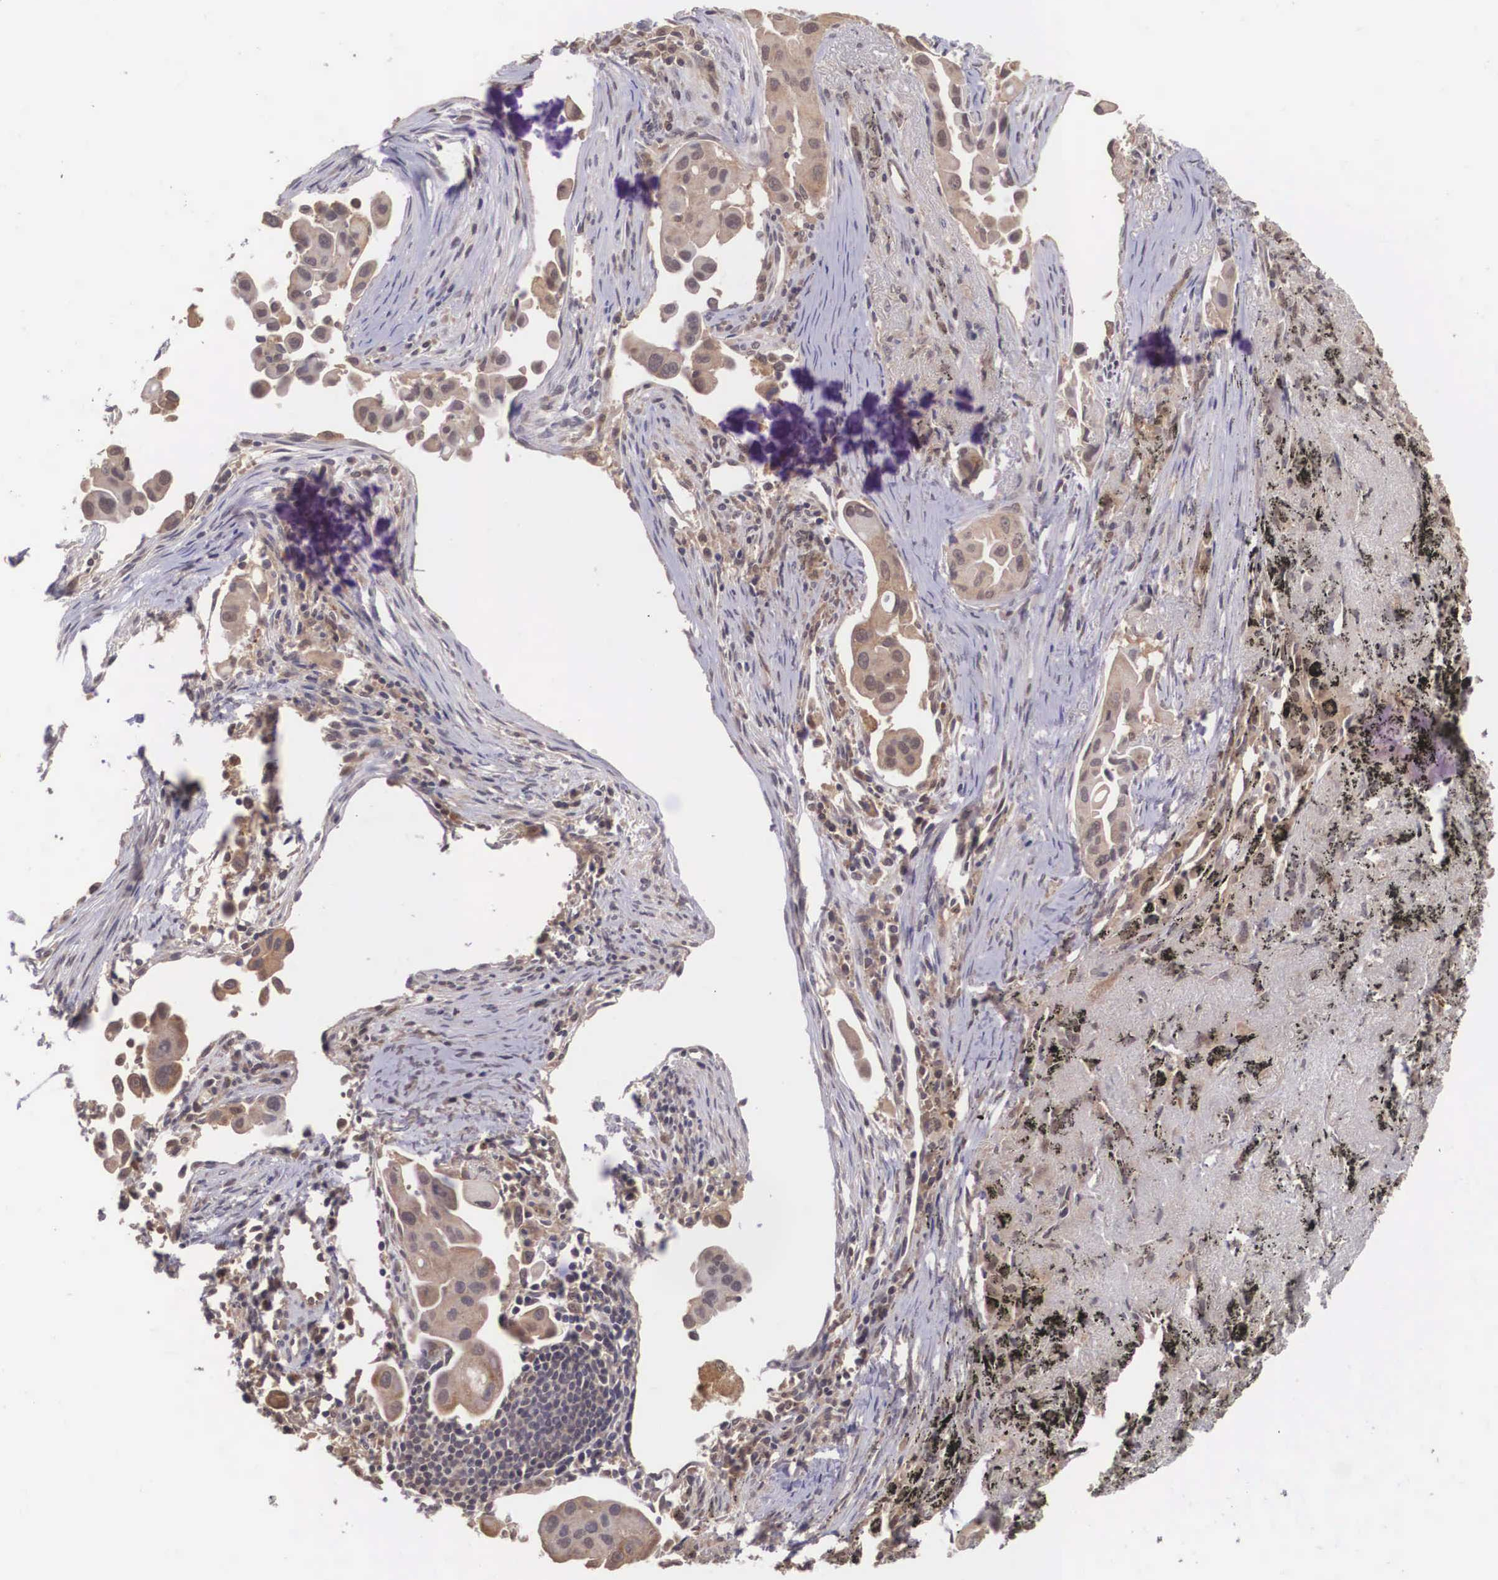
{"staining": {"intensity": "moderate", "quantity": ">75%", "location": "cytoplasmic/membranous"}, "tissue": "lung cancer", "cell_type": "Tumor cells", "image_type": "cancer", "snomed": [{"axis": "morphology", "description": "Adenocarcinoma, NOS"}, {"axis": "topography", "description": "Lung"}], "caption": "Lung cancer (adenocarcinoma) tissue exhibits moderate cytoplasmic/membranous expression in approximately >75% of tumor cells, visualized by immunohistochemistry. The protein of interest is shown in brown color, while the nuclei are stained blue.", "gene": "VASH1", "patient": {"sex": "male", "age": 68}}